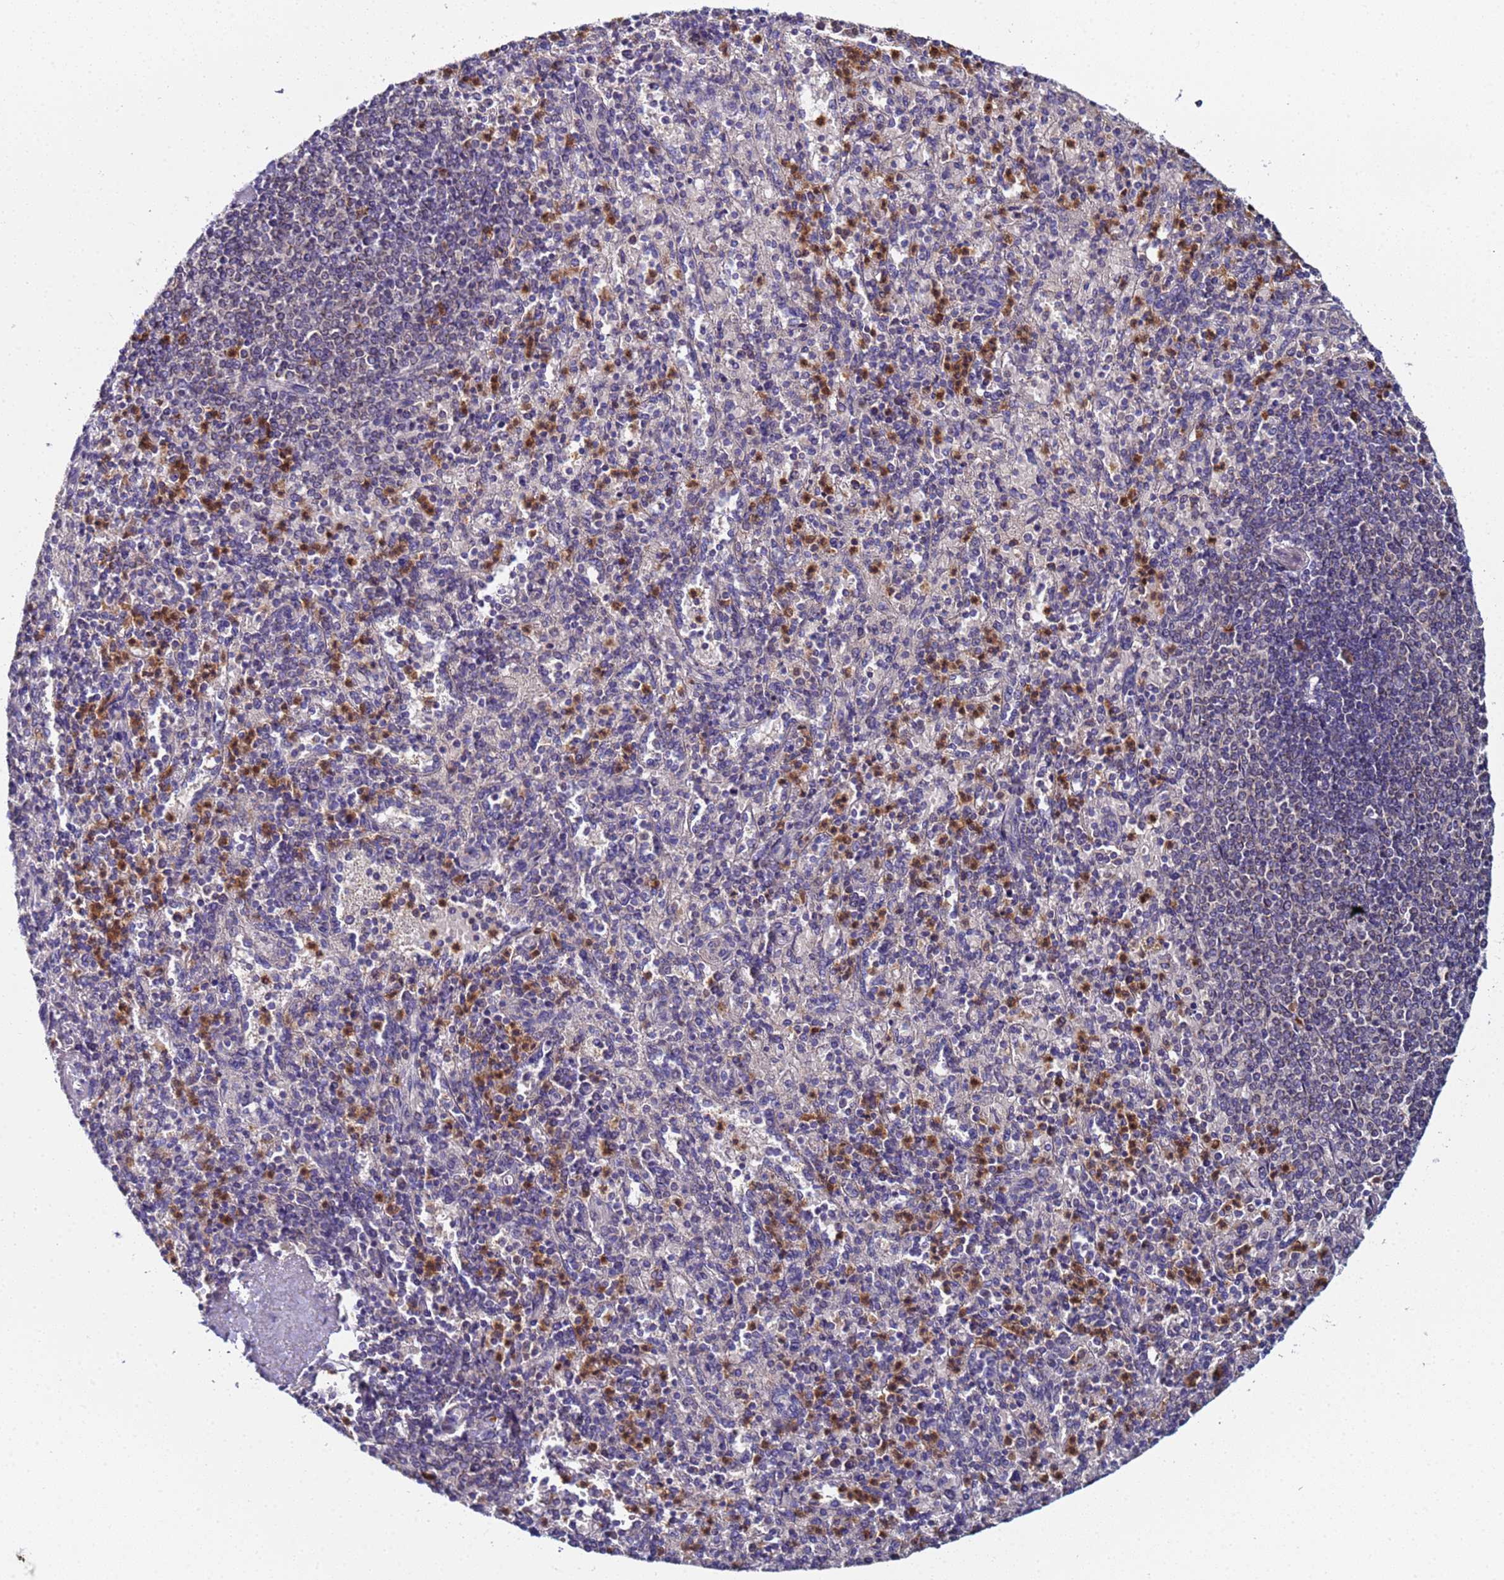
{"staining": {"intensity": "strong", "quantity": "<25%", "location": "cytoplasmic/membranous,nuclear"}, "tissue": "spleen", "cell_type": "Cells in red pulp", "image_type": "normal", "snomed": [{"axis": "morphology", "description": "Normal tissue, NOS"}, {"axis": "topography", "description": "Spleen"}], "caption": "Cells in red pulp reveal medium levels of strong cytoplasmic/membranous,nuclear positivity in about <25% of cells in normal human spleen.", "gene": "CCDC127", "patient": {"sex": "male", "age": 82}}